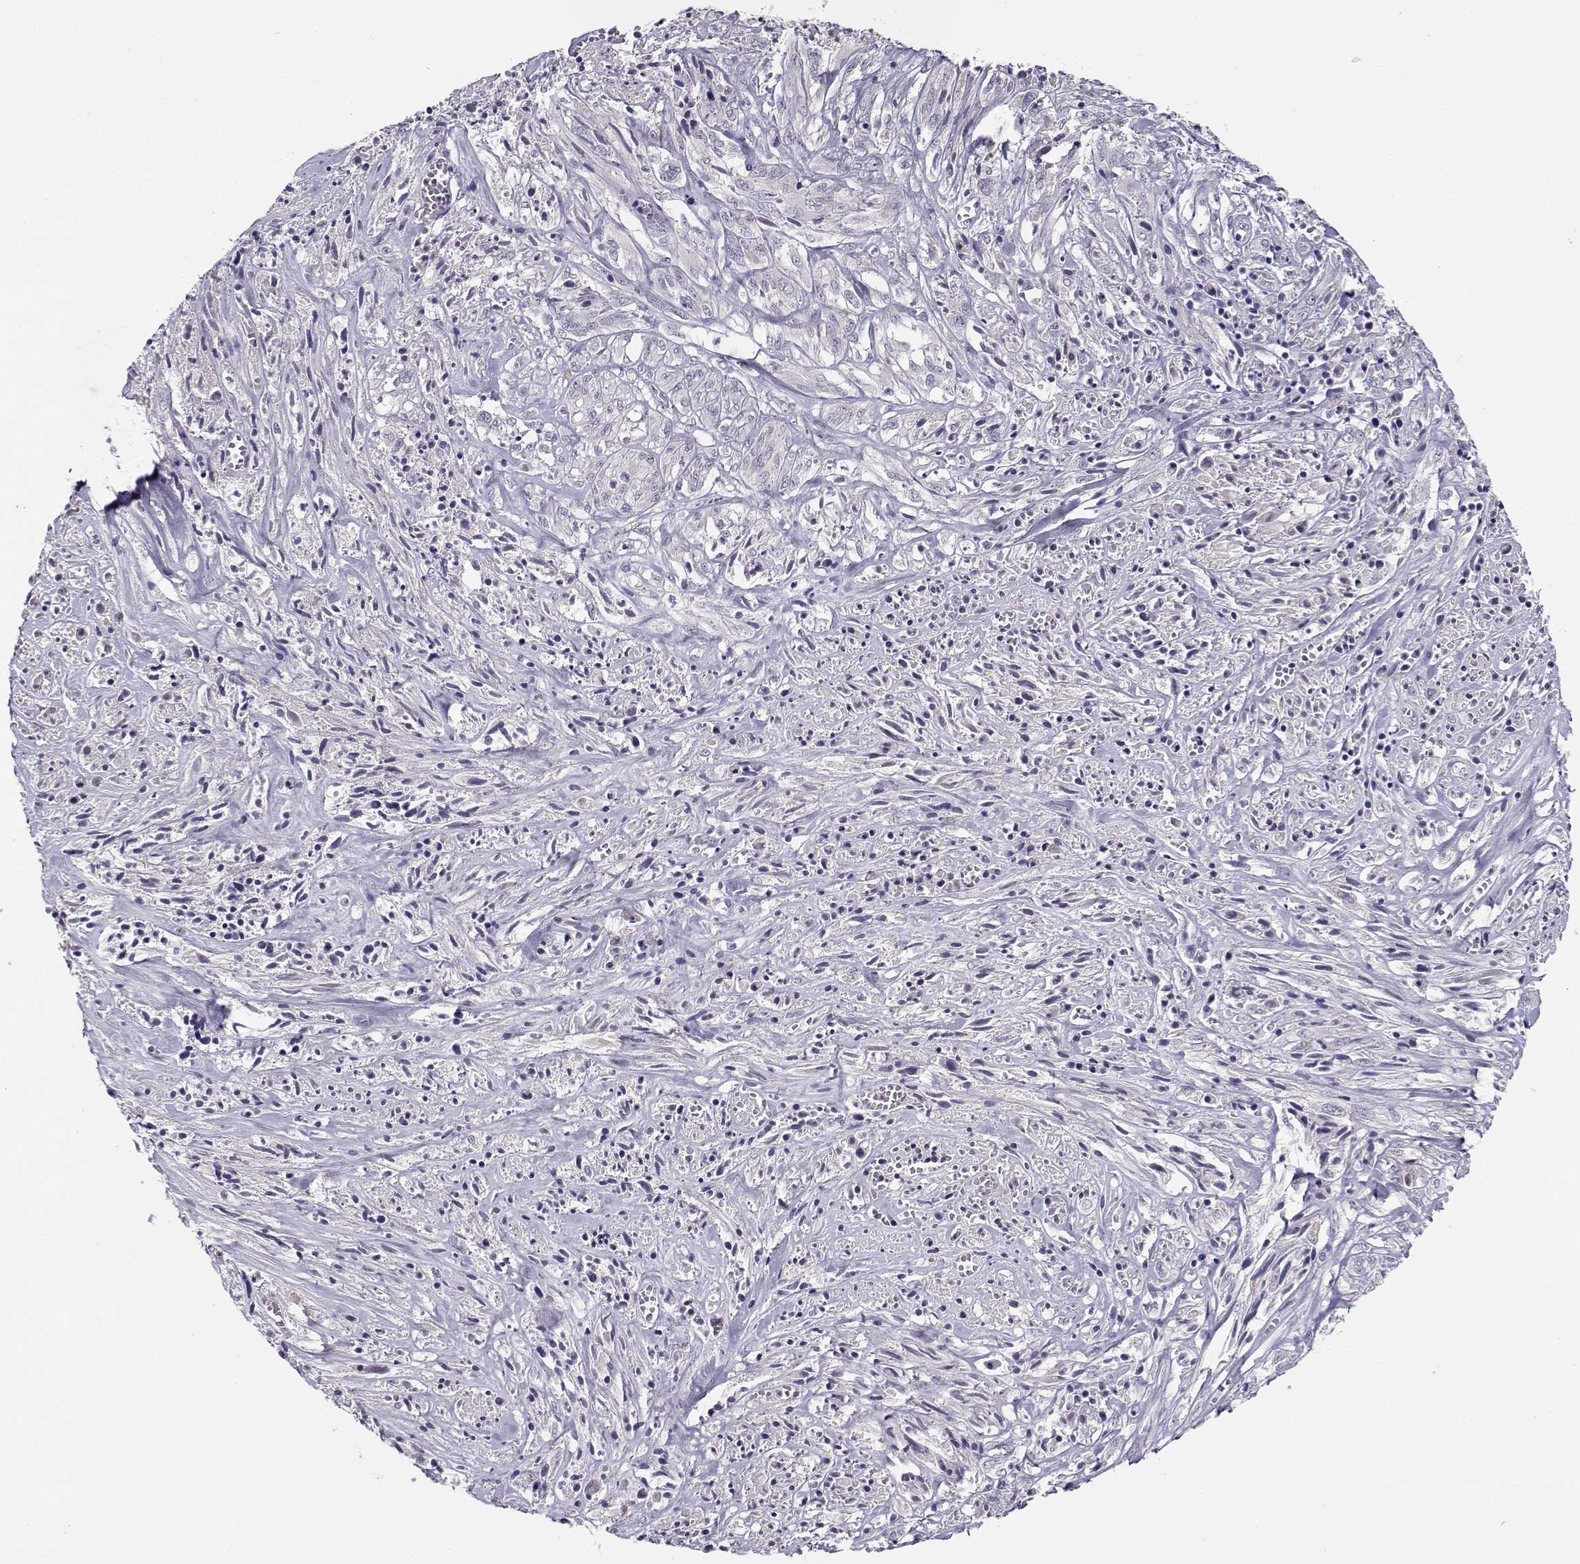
{"staining": {"intensity": "negative", "quantity": "none", "location": "none"}, "tissue": "melanoma", "cell_type": "Tumor cells", "image_type": "cancer", "snomed": [{"axis": "morphology", "description": "Malignant melanoma, NOS"}, {"axis": "topography", "description": "Skin"}], "caption": "This is an IHC photomicrograph of melanoma. There is no staining in tumor cells.", "gene": "C16orf86", "patient": {"sex": "female", "age": 91}}